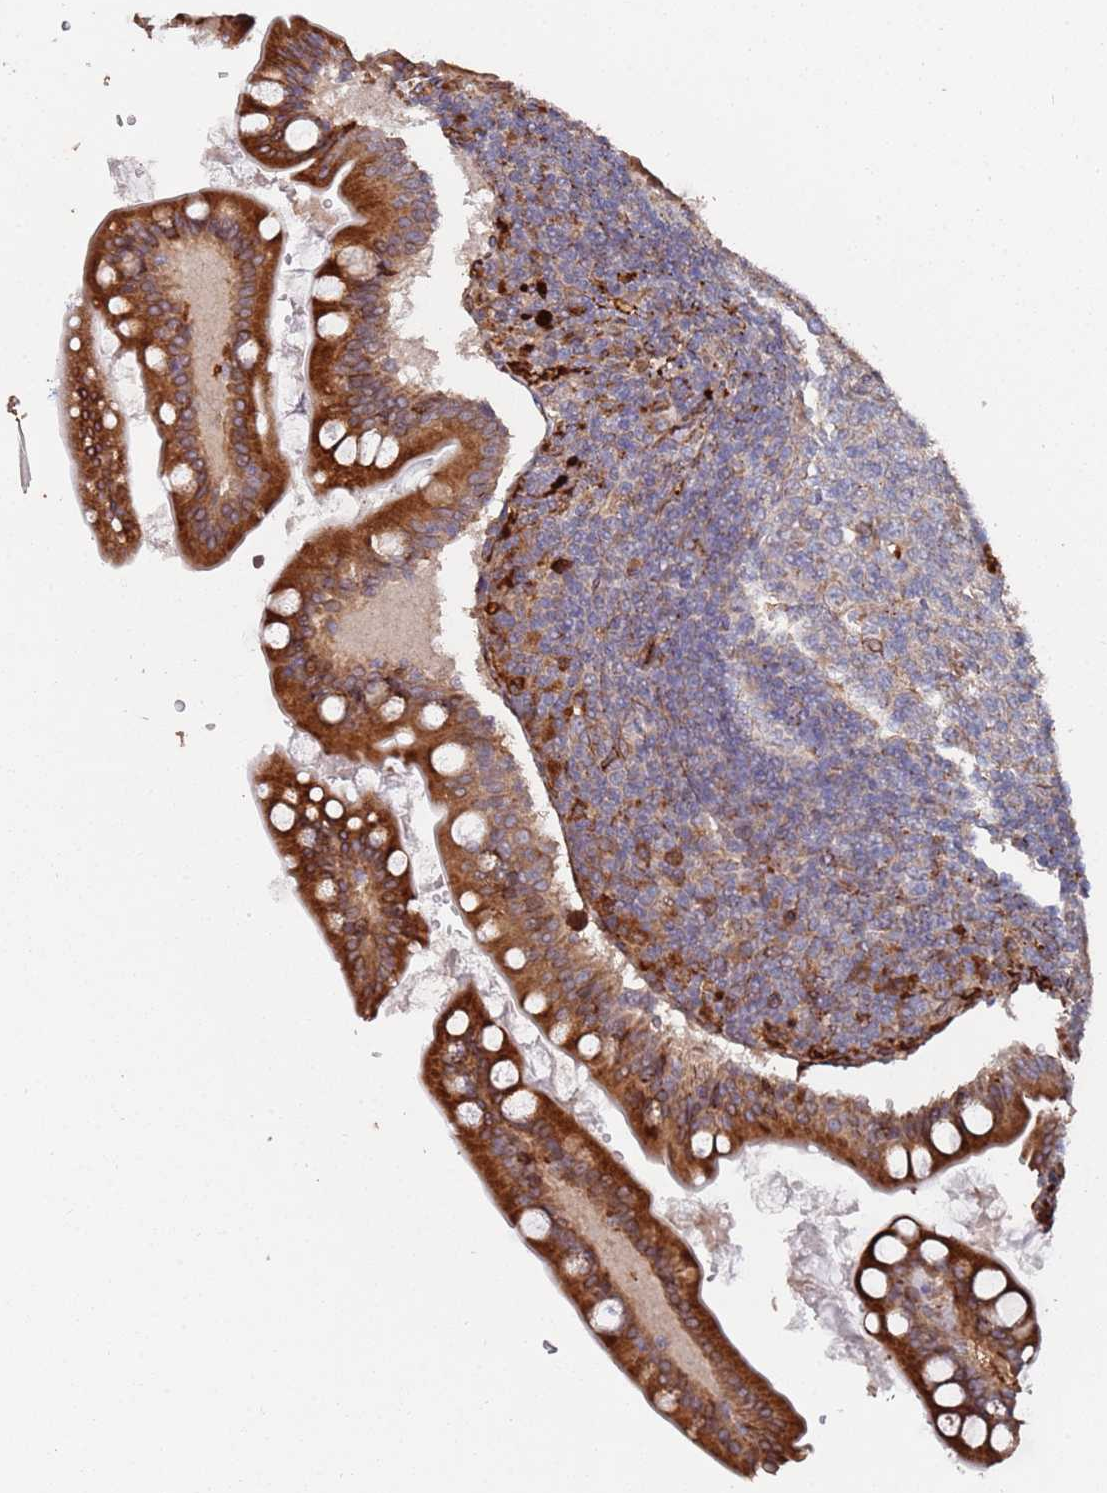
{"staining": {"intensity": "strong", "quantity": ">75%", "location": "cytoplasmic/membranous"}, "tissue": "small intestine", "cell_type": "Glandular cells", "image_type": "normal", "snomed": [{"axis": "morphology", "description": "Normal tissue, NOS"}, {"axis": "topography", "description": "Small intestine"}], "caption": "High-magnification brightfield microscopy of unremarkable small intestine stained with DAB (3,3'-diaminobenzidine) (brown) and counterstained with hematoxylin (blue). glandular cells exhibit strong cytoplasmic/membranous staining is appreciated in about>75% of cells.", "gene": "LACC1", "patient": {"sex": "male", "age": 7}}